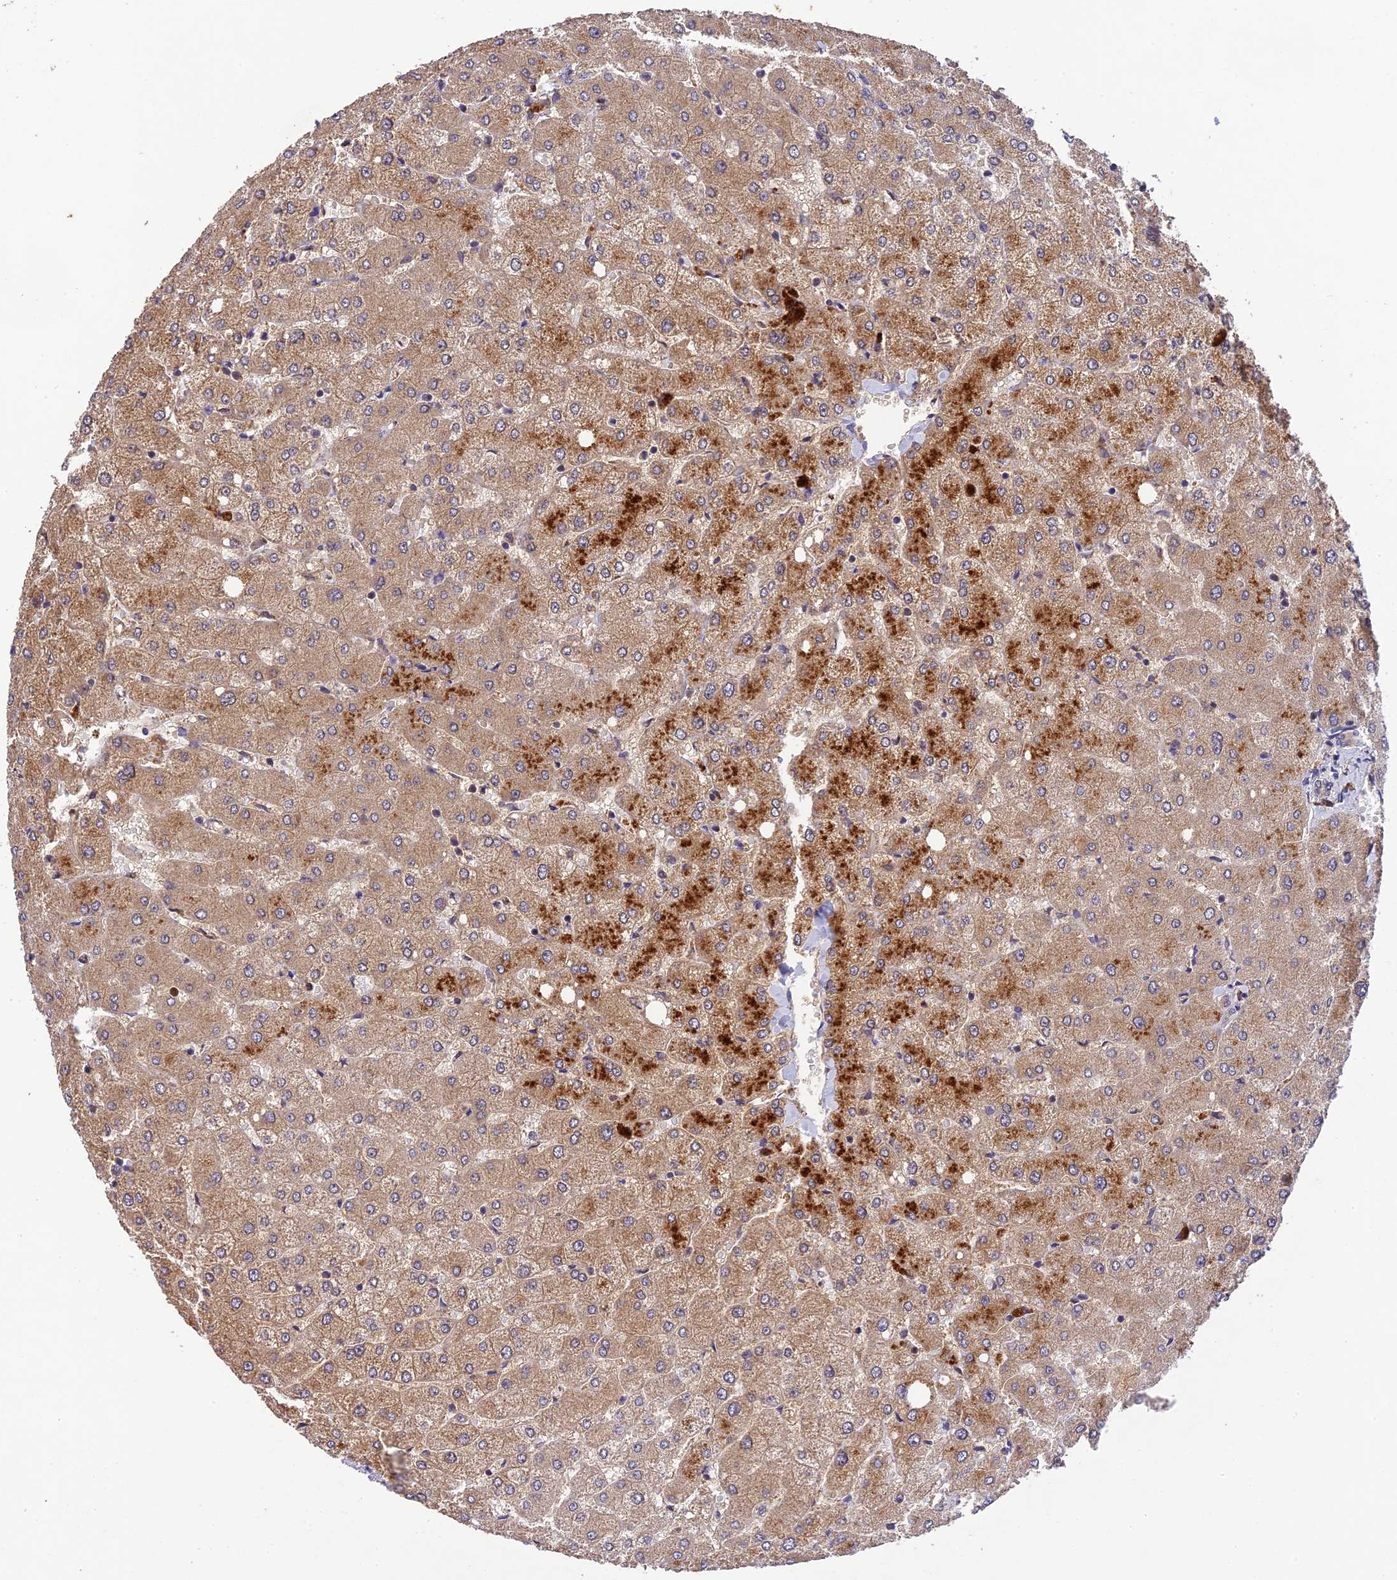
{"staining": {"intensity": "weak", "quantity": "25%-75%", "location": "cytoplasmic/membranous"}, "tissue": "liver", "cell_type": "Cholangiocytes", "image_type": "normal", "snomed": [{"axis": "morphology", "description": "Normal tissue, NOS"}, {"axis": "topography", "description": "Liver"}], "caption": "This histopathology image exhibits IHC staining of benign human liver, with low weak cytoplasmic/membranous staining in approximately 25%-75% of cholangiocytes.", "gene": "DENND5B", "patient": {"sex": "female", "age": 54}}